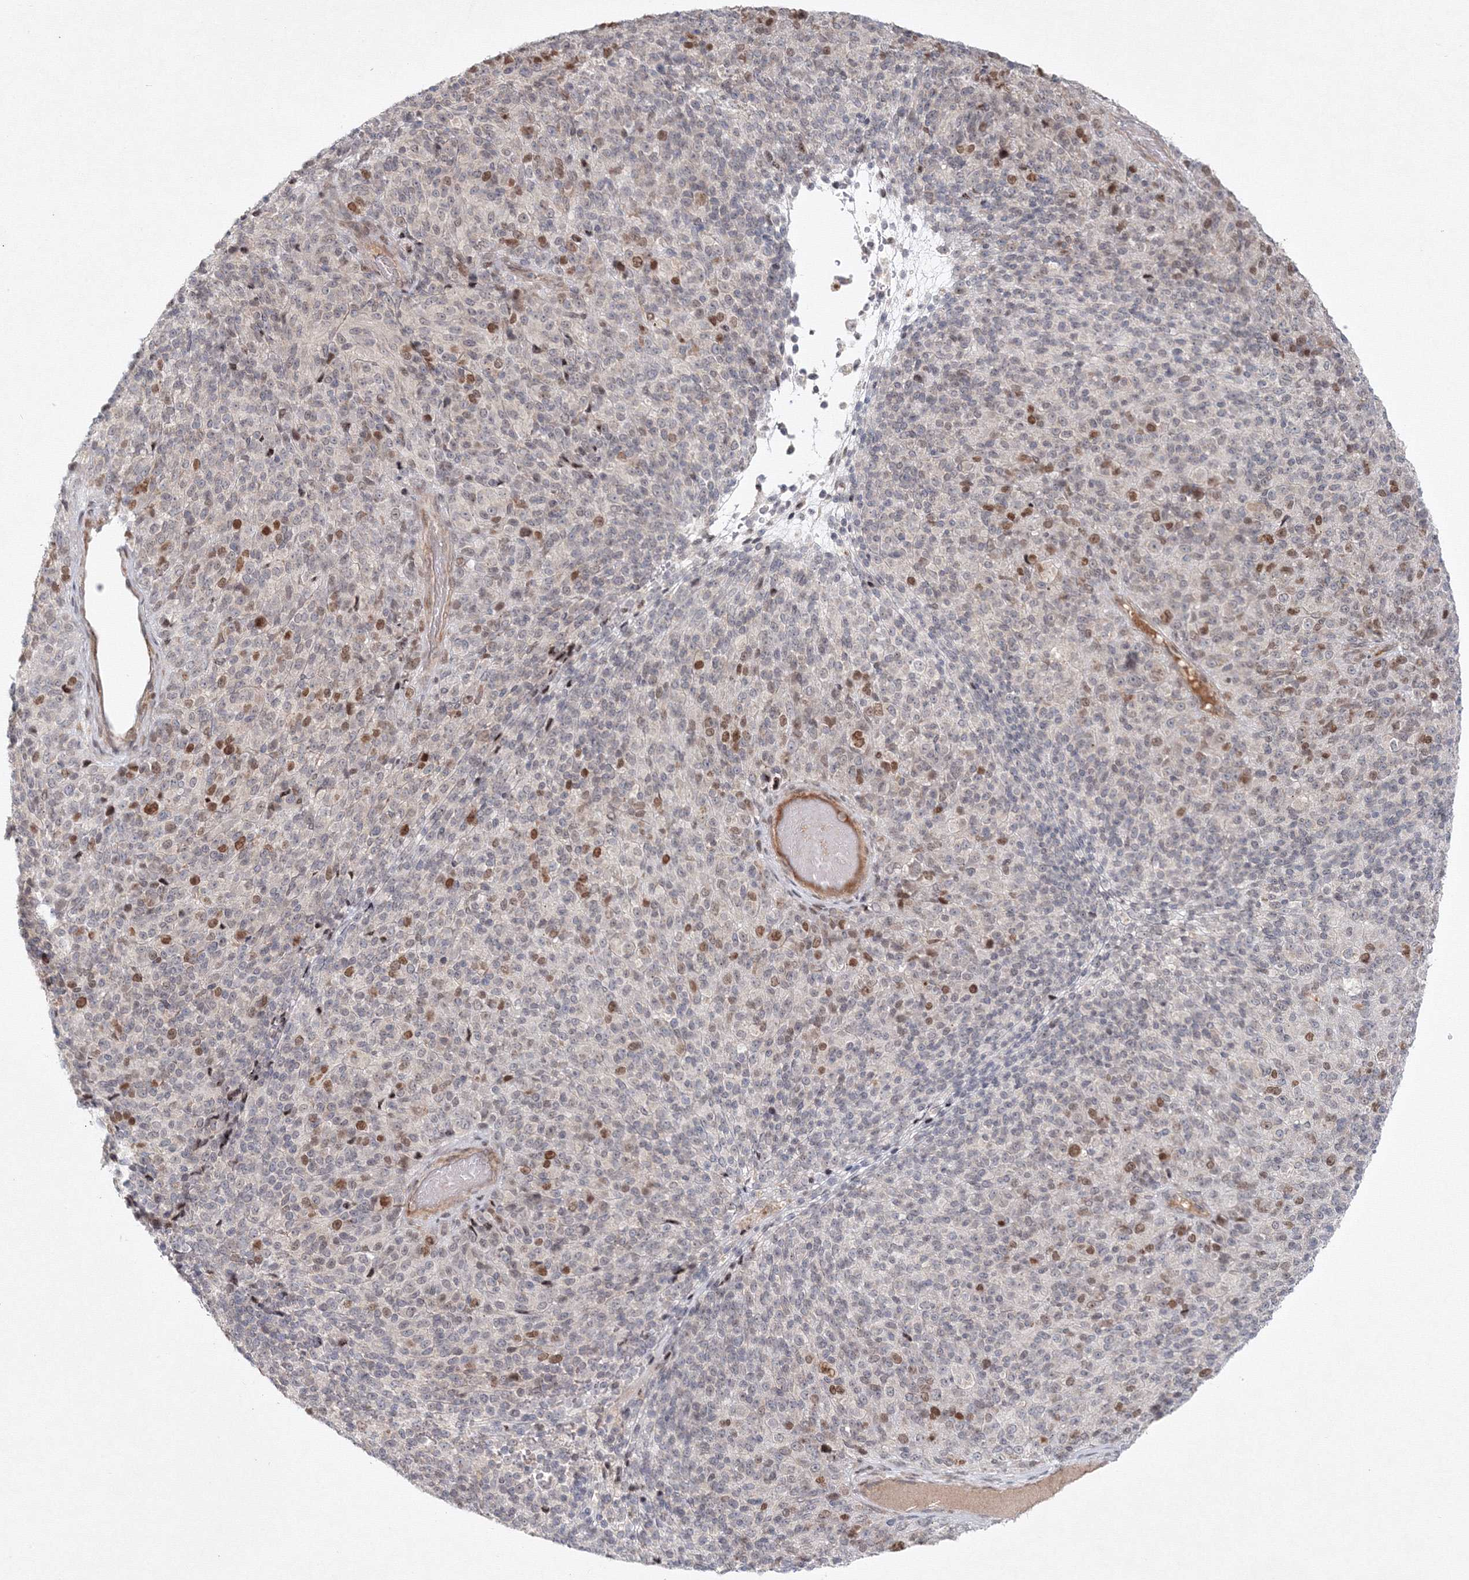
{"staining": {"intensity": "moderate", "quantity": "<25%", "location": "nuclear"}, "tissue": "melanoma", "cell_type": "Tumor cells", "image_type": "cancer", "snomed": [{"axis": "morphology", "description": "Malignant melanoma, Metastatic site"}, {"axis": "topography", "description": "Brain"}], "caption": "High-power microscopy captured an immunohistochemistry (IHC) micrograph of malignant melanoma (metastatic site), revealing moderate nuclear expression in about <25% of tumor cells.", "gene": "KIF4A", "patient": {"sex": "female", "age": 56}}